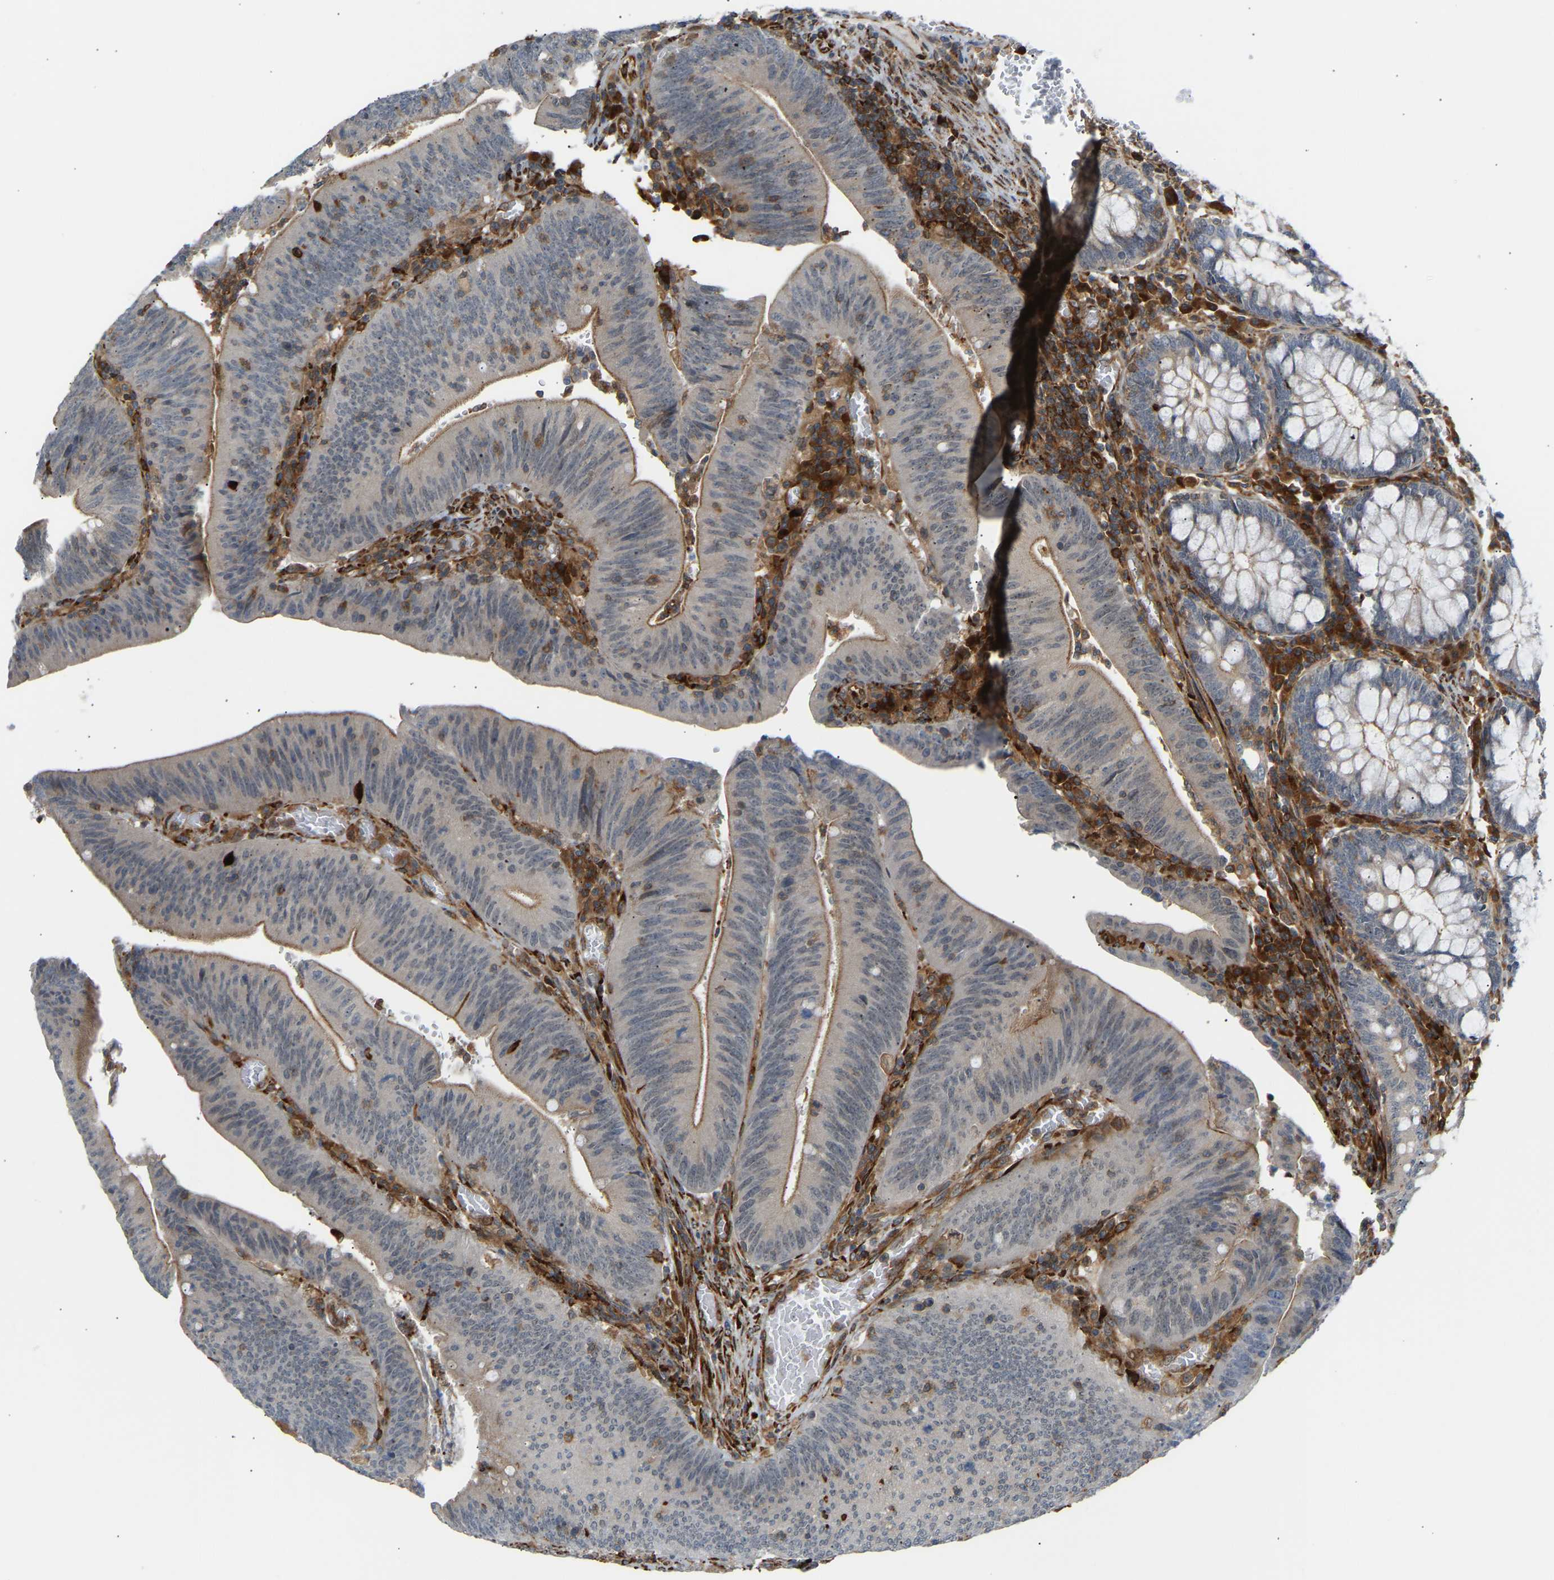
{"staining": {"intensity": "moderate", "quantity": "25%-75%", "location": "cytoplasmic/membranous"}, "tissue": "colorectal cancer", "cell_type": "Tumor cells", "image_type": "cancer", "snomed": [{"axis": "morphology", "description": "Normal tissue, NOS"}, {"axis": "morphology", "description": "Adenocarcinoma, NOS"}, {"axis": "topography", "description": "Rectum"}], "caption": "Tumor cells show medium levels of moderate cytoplasmic/membranous expression in approximately 25%-75% of cells in human colorectal cancer.", "gene": "PLCG2", "patient": {"sex": "female", "age": 66}}